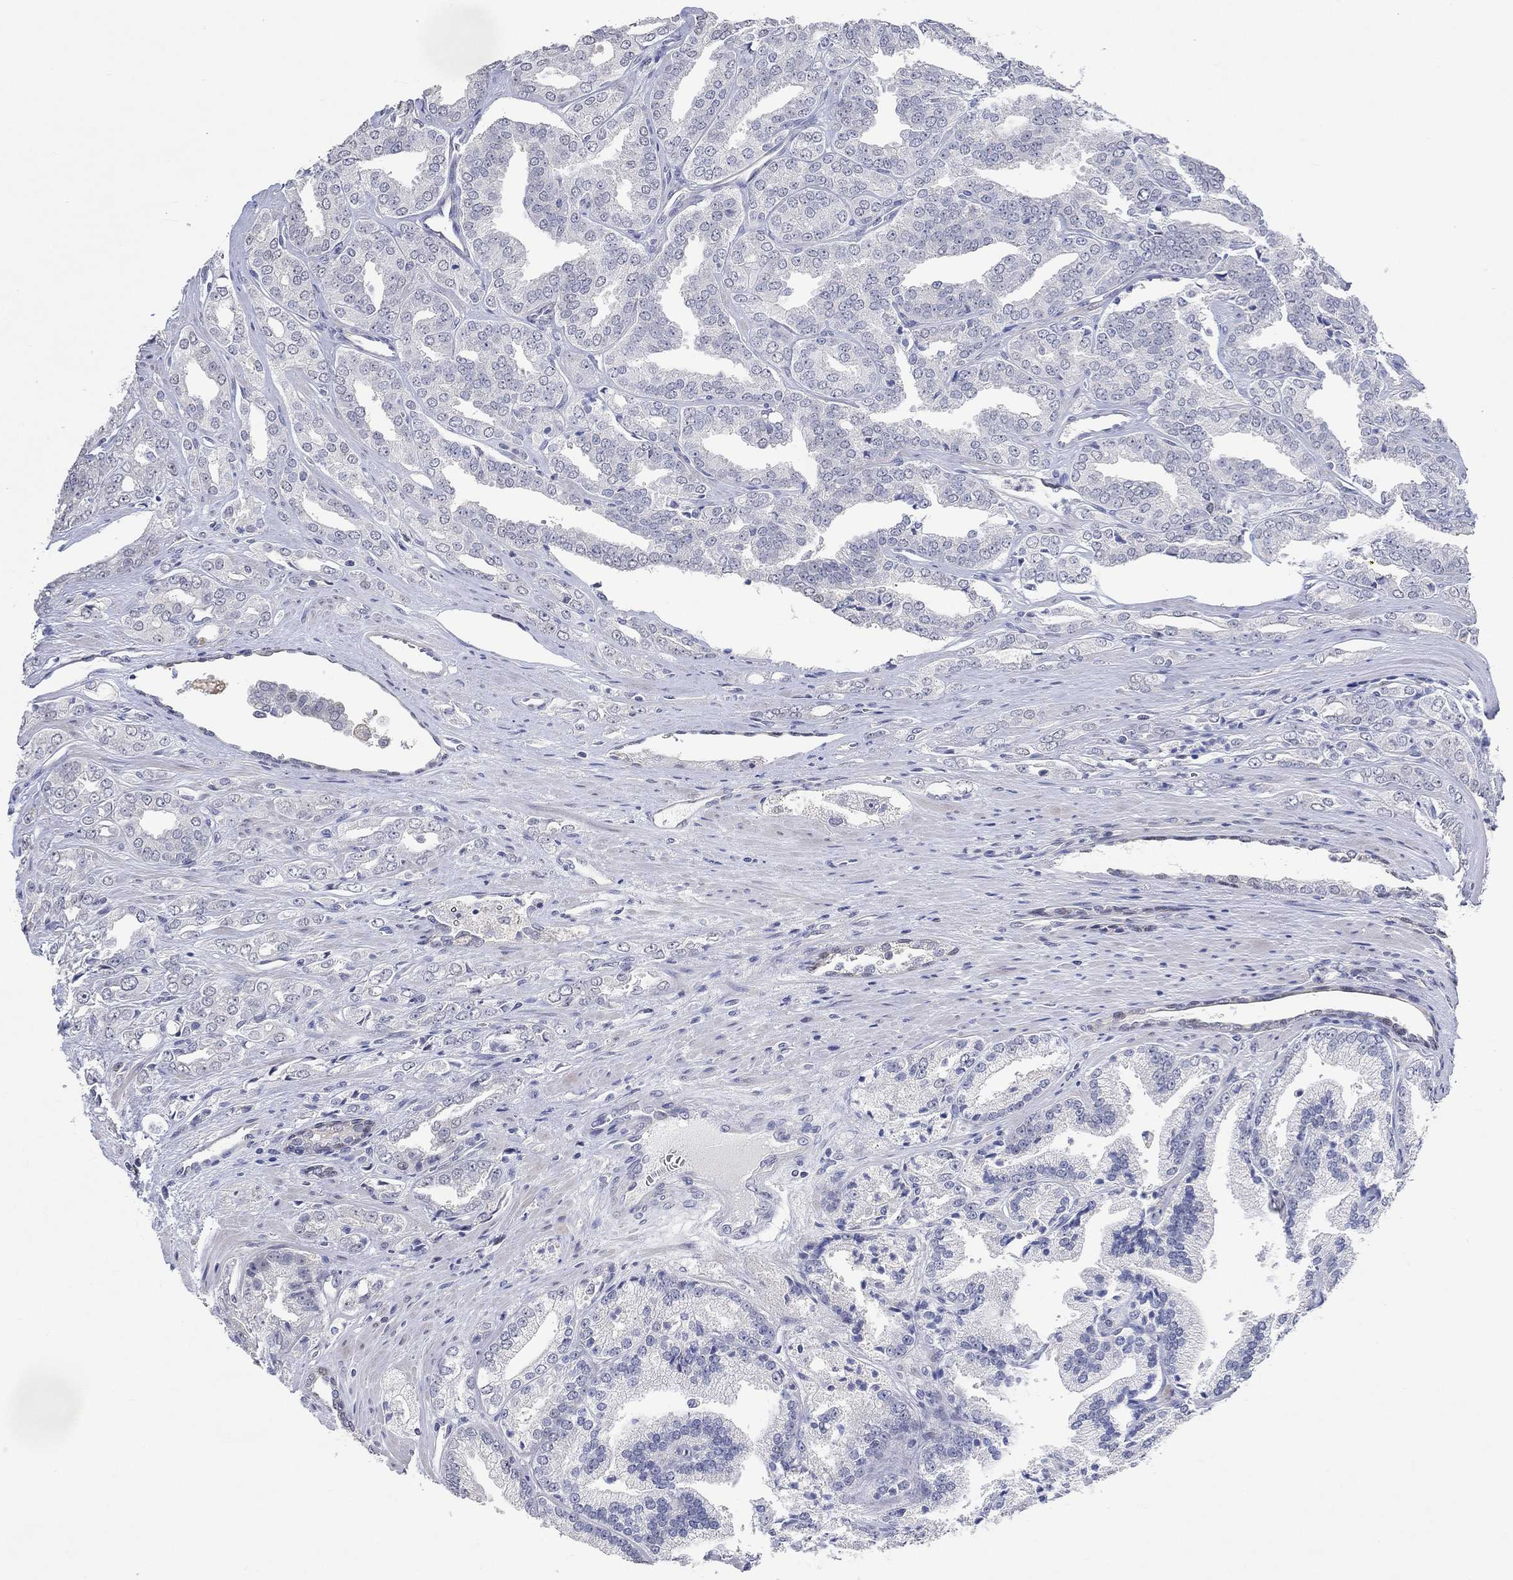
{"staining": {"intensity": "negative", "quantity": "none", "location": "none"}, "tissue": "prostate cancer", "cell_type": "Tumor cells", "image_type": "cancer", "snomed": [{"axis": "morphology", "description": "Adenocarcinoma, NOS"}, {"axis": "morphology", "description": "Adenocarcinoma, High grade"}, {"axis": "topography", "description": "Prostate"}], "caption": "This photomicrograph is of prostate cancer stained with IHC to label a protein in brown with the nuclei are counter-stained blue. There is no positivity in tumor cells.", "gene": "PNMA5", "patient": {"sex": "male", "age": 70}}